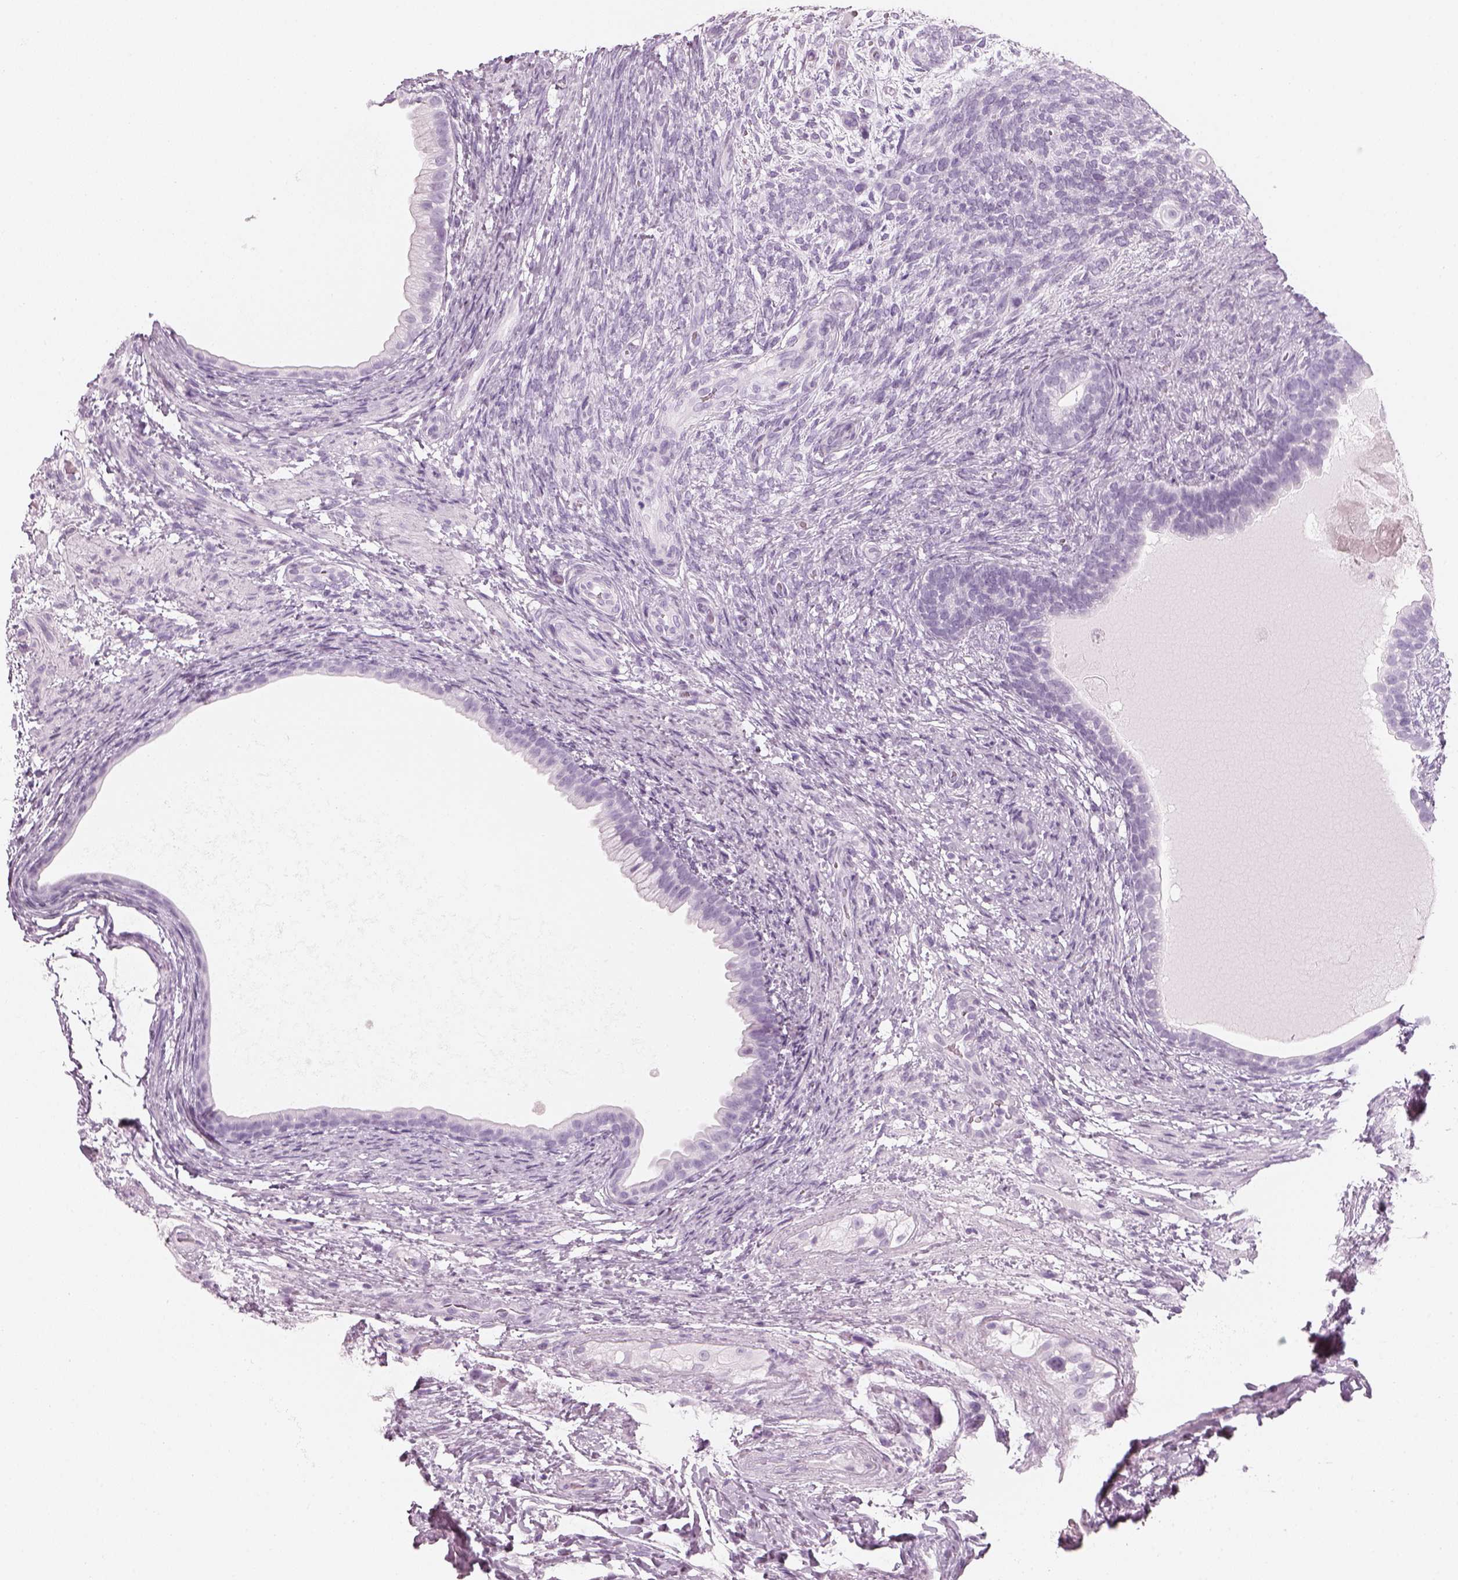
{"staining": {"intensity": "negative", "quantity": "none", "location": "none"}, "tissue": "testis cancer", "cell_type": "Tumor cells", "image_type": "cancer", "snomed": [{"axis": "morphology", "description": "Carcinoma, Embryonal, NOS"}, {"axis": "topography", "description": "Testis"}], "caption": "This is a image of immunohistochemistry (IHC) staining of embryonal carcinoma (testis), which shows no expression in tumor cells.", "gene": "CRYAA", "patient": {"sex": "male", "age": 24}}